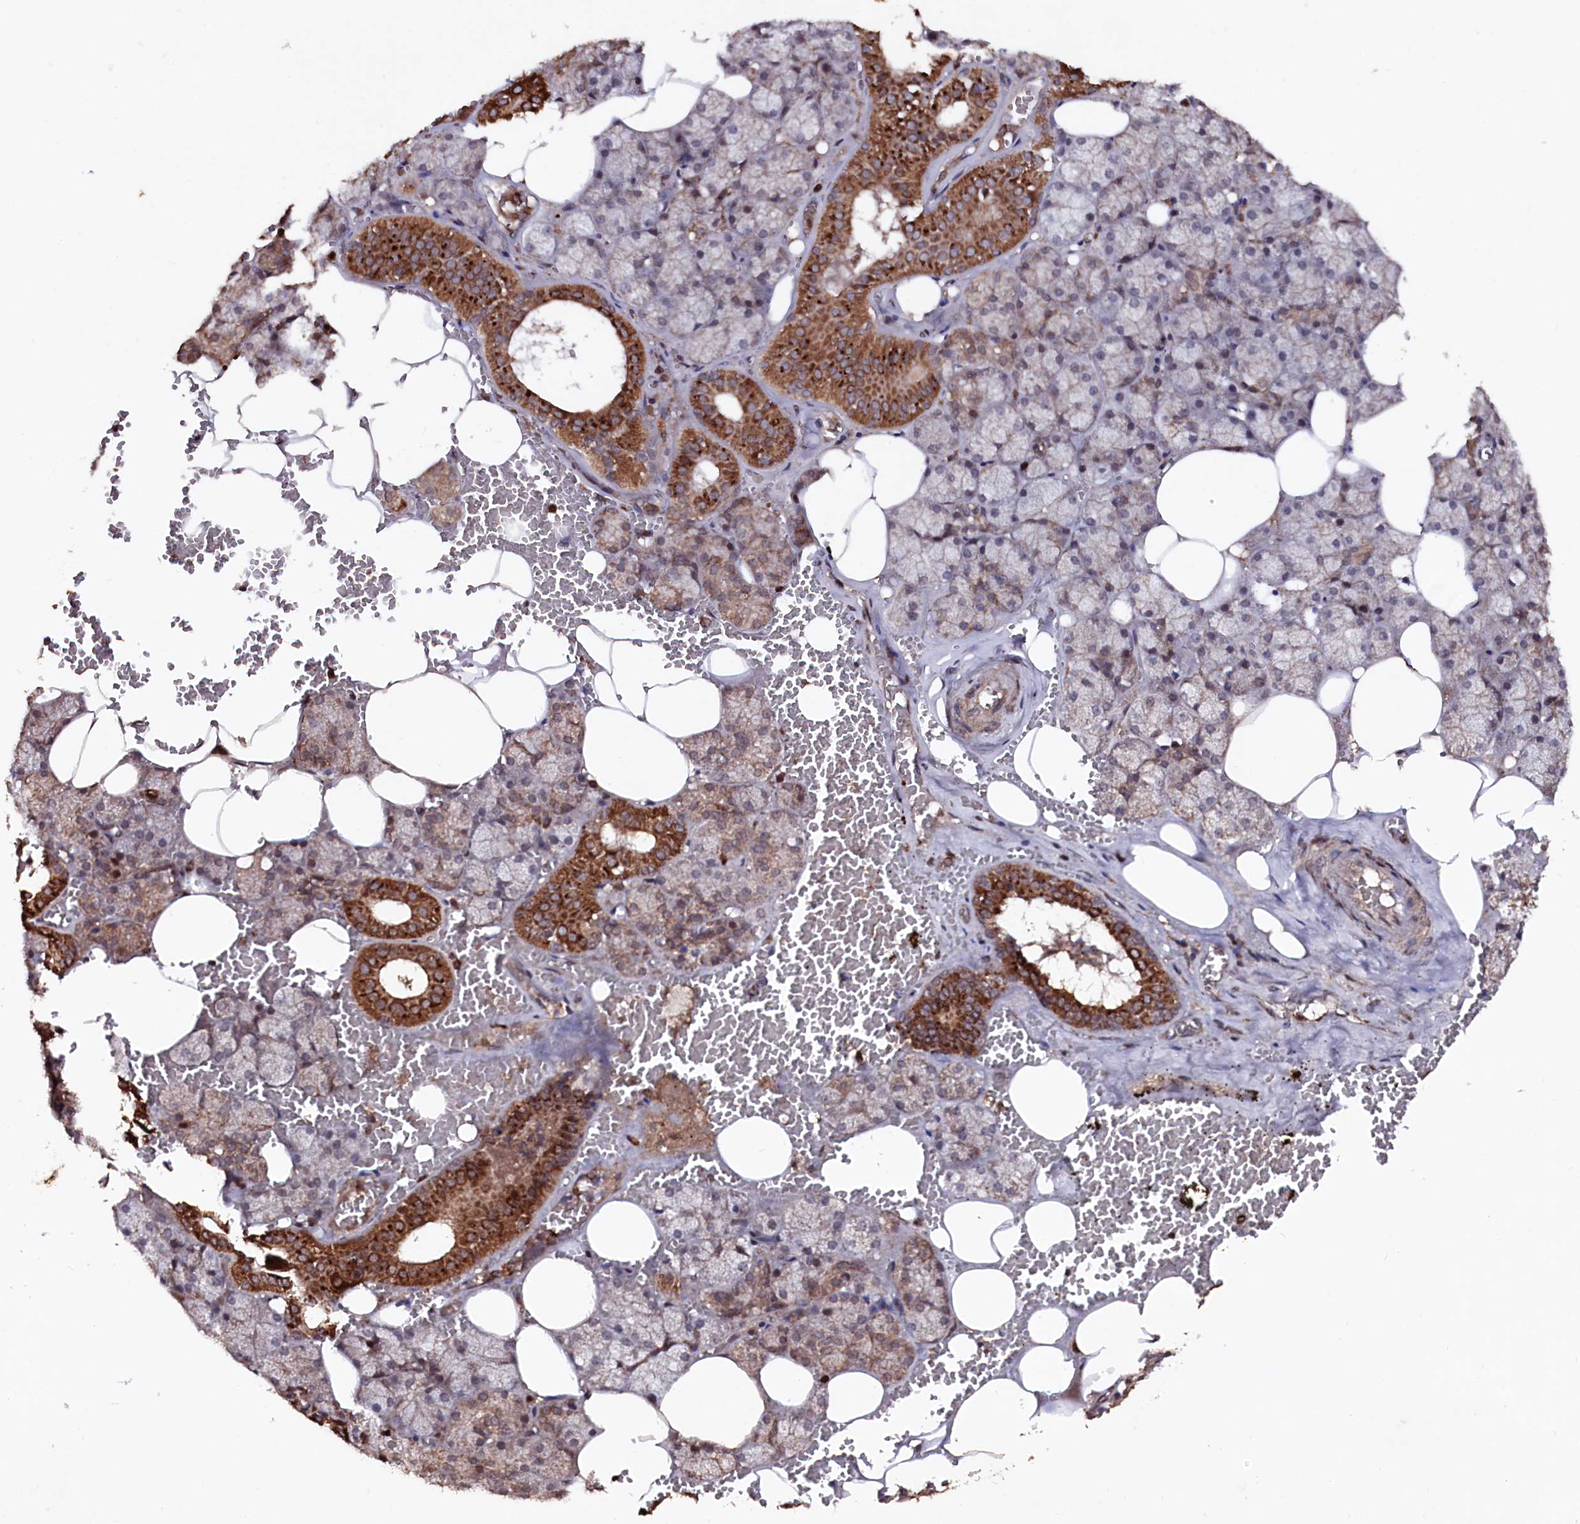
{"staining": {"intensity": "strong", "quantity": "<25%", "location": "cytoplasmic/membranous"}, "tissue": "salivary gland", "cell_type": "Glandular cells", "image_type": "normal", "snomed": [{"axis": "morphology", "description": "Normal tissue, NOS"}, {"axis": "topography", "description": "Salivary gland"}], "caption": "Glandular cells reveal strong cytoplasmic/membranous positivity in approximately <25% of cells in benign salivary gland.", "gene": "MYO1H", "patient": {"sex": "male", "age": 62}}